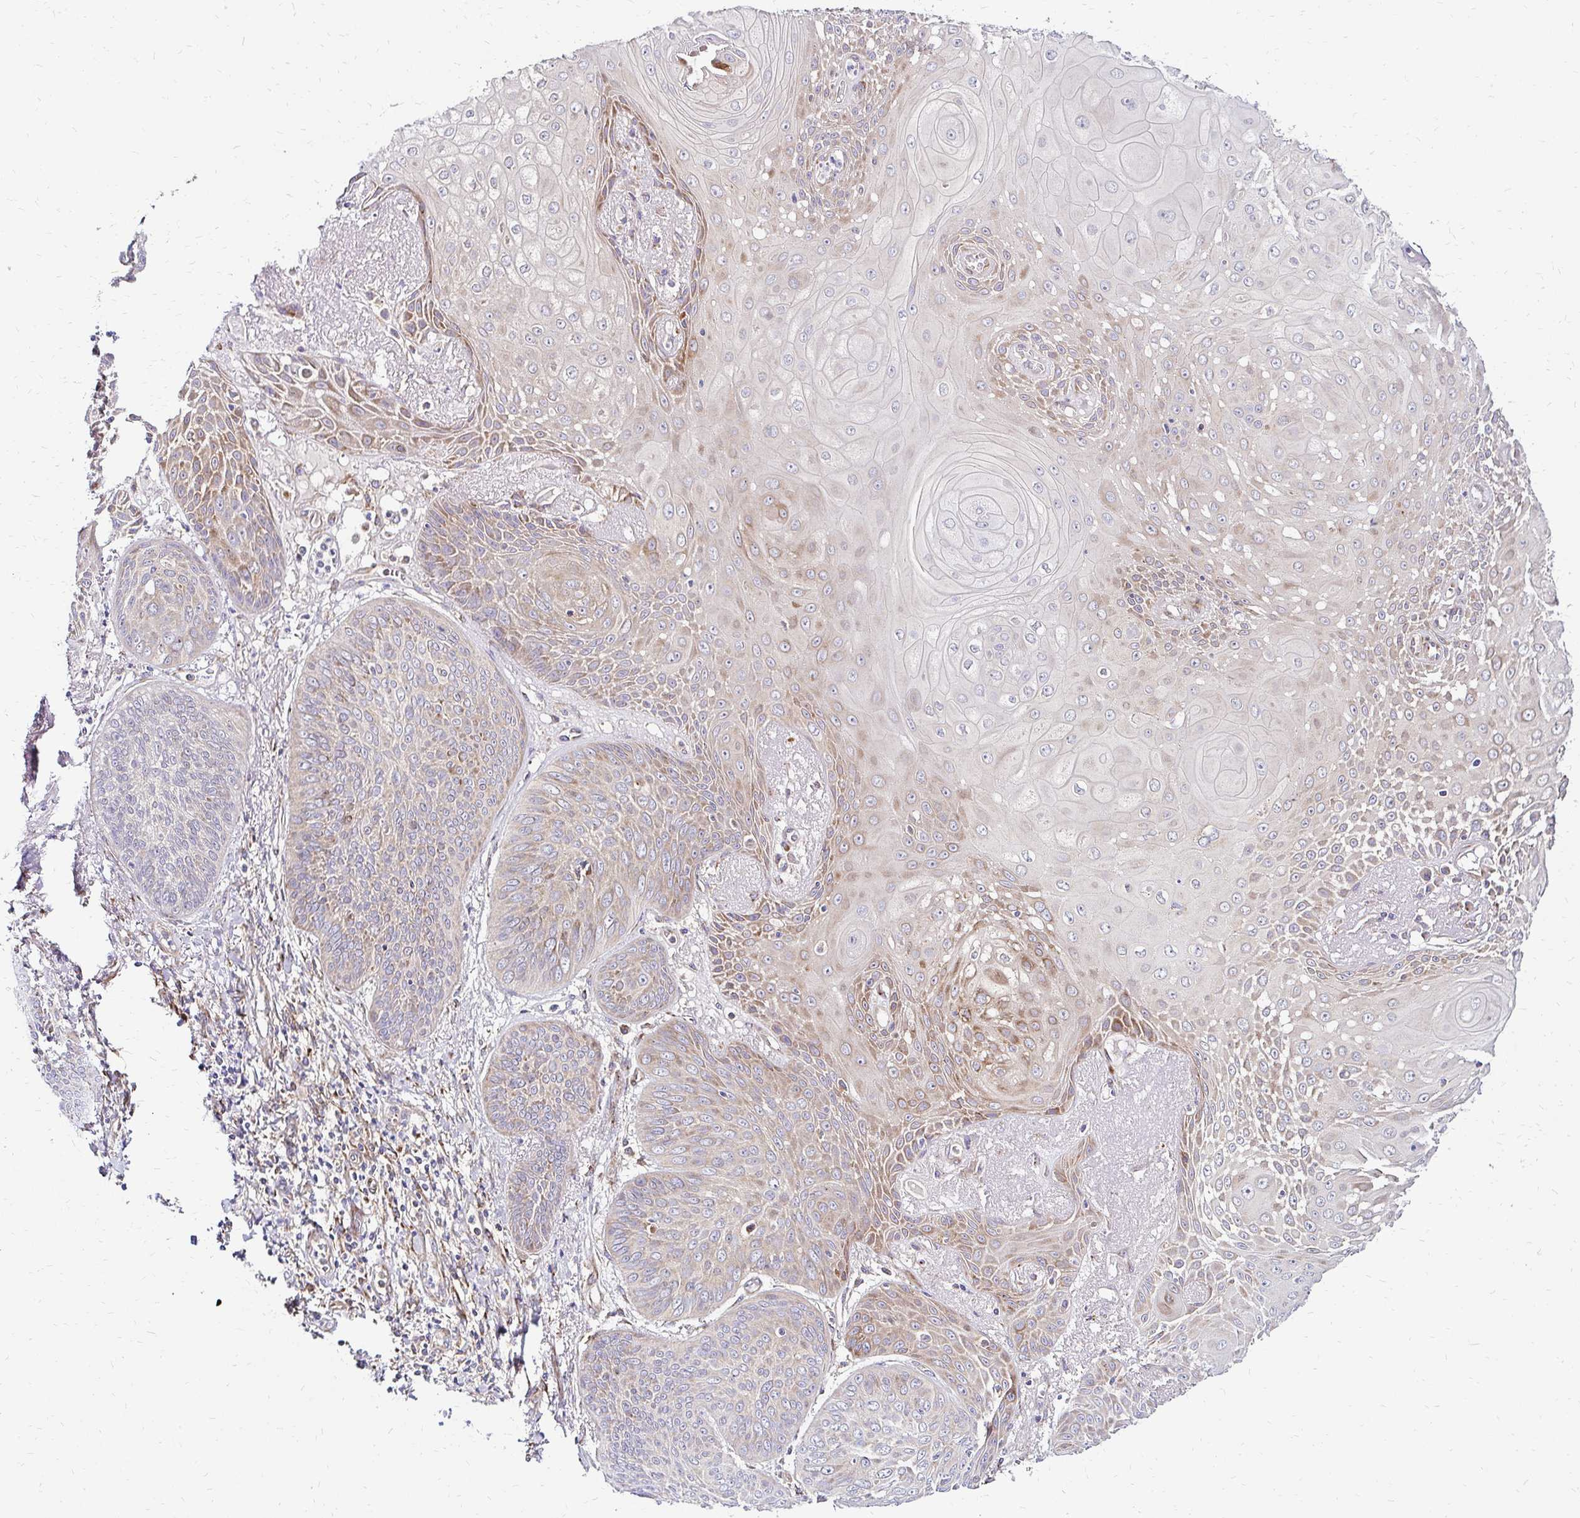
{"staining": {"intensity": "weak", "quantity": "25%-75%", "location": "cytoplasmic/membranous"}, "tissue": "lung cancer", "cell_type": "Tumor cells", "image_type": "cancer", "snomed": [{"axis": "morphology", "description": "Squamous cell carcinoma, NOS"}, {"axis": "topography", "description": "Lung"}], "caption": "Weak cytoplasmic/membranous expression is appreciated in about 25%-75% of tumor cells in squamous cell carcinoma (lung). The staining was performed using DAB to visualize the protein expression in brown, while the nuclei were stained in blue with hematoxylin (Magnification: 20x).", "gene": "IDUA", "patient": {"sex": "male", "age": 74}}